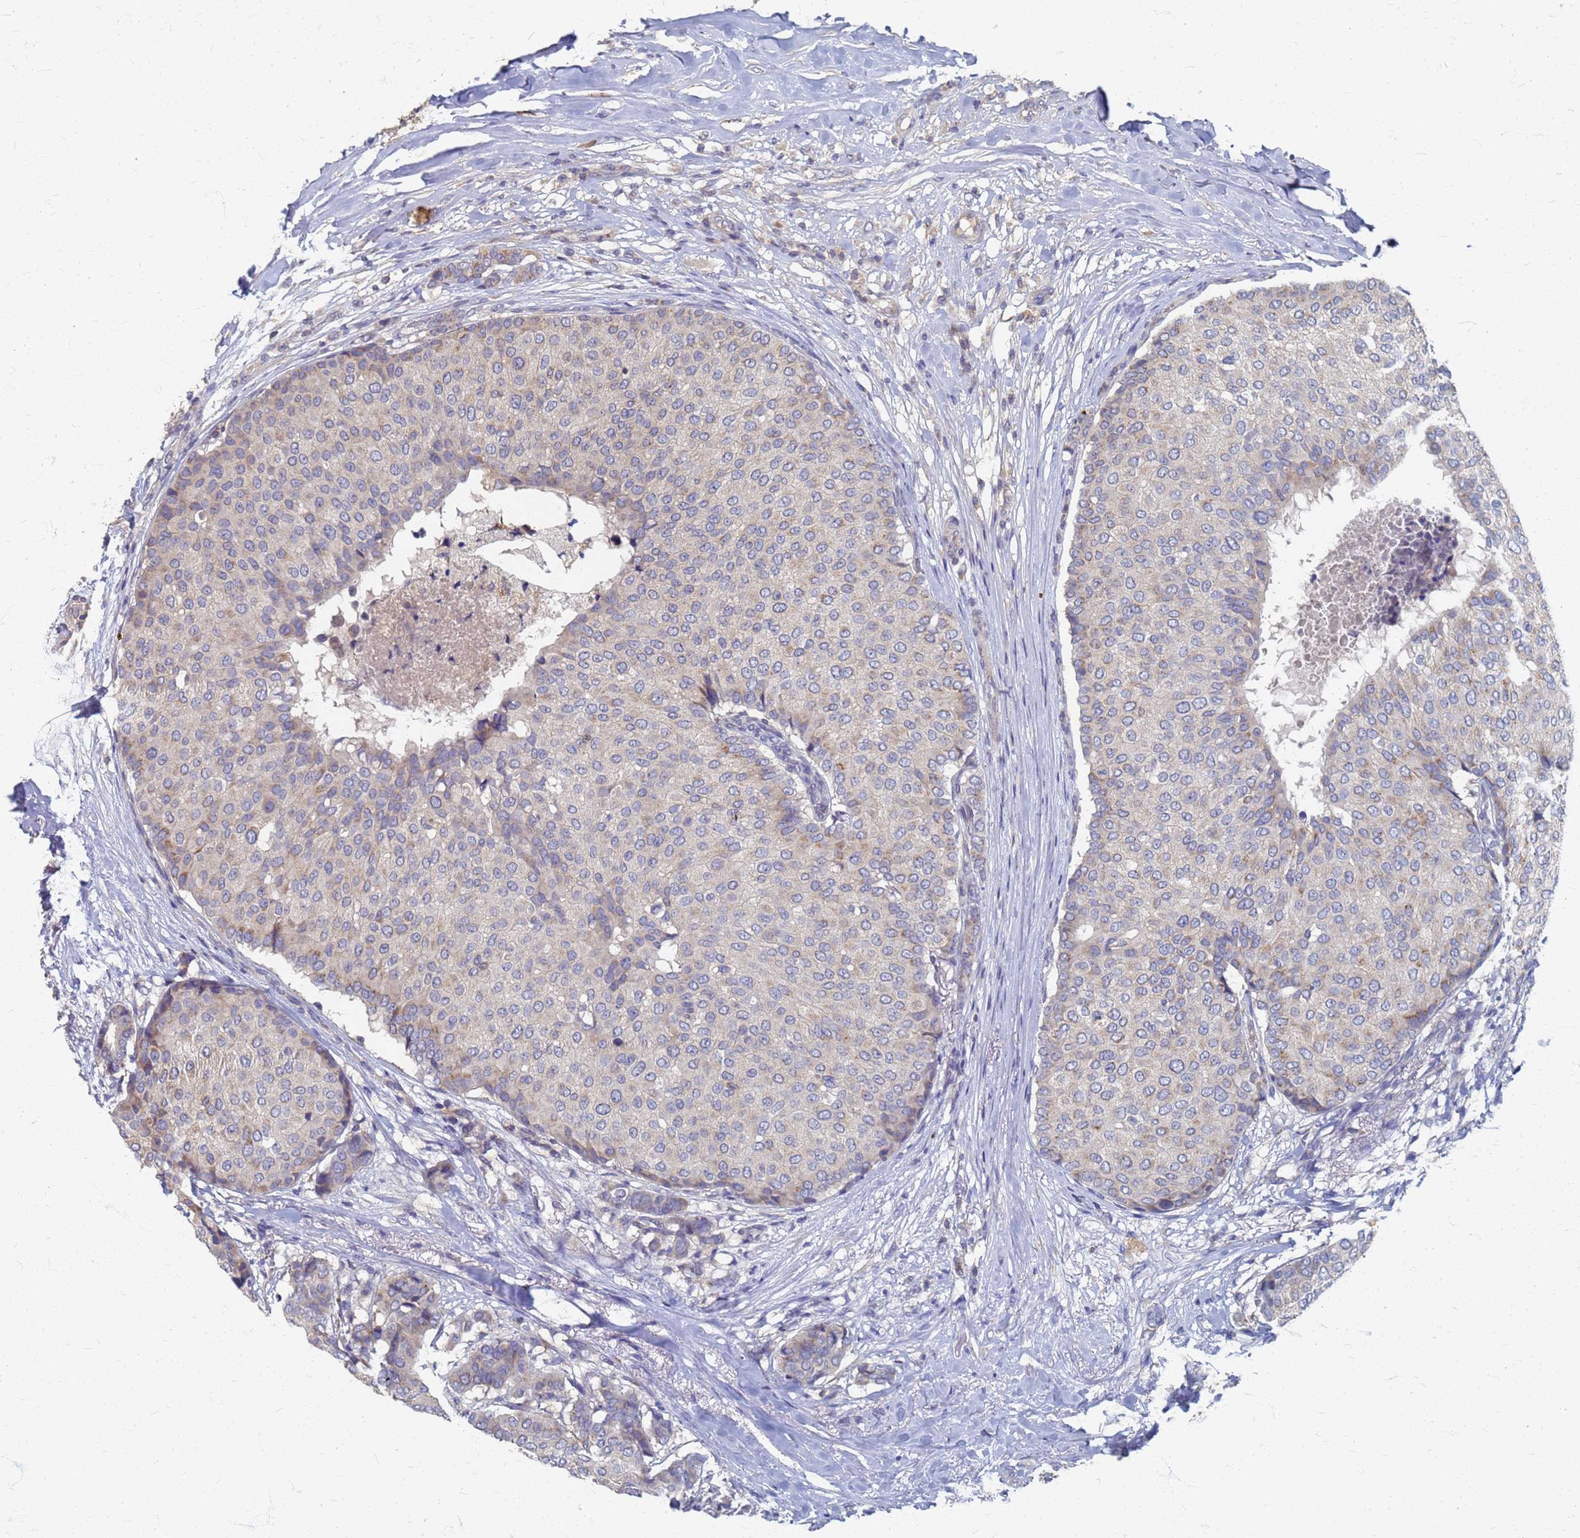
{"staining": {"intensity": "weak", "quantity": "<25%", "location": "cytoplasmic/membranous"}, "tissue": "breast cancer", "cell_type": "Tumor cells", "image_type": "cancer", "snomed": [{"axis": "morphology", "description": "Duct carcinoma"}, {"axis": "topography", "description": "Breast"}], "caption": "IHC micrograph of human breast cancer stained for a protein (brown), which displays no staining in tumor cells.", "gene": "KRCC1", "patient": {"sex": "female", "age": 75}}